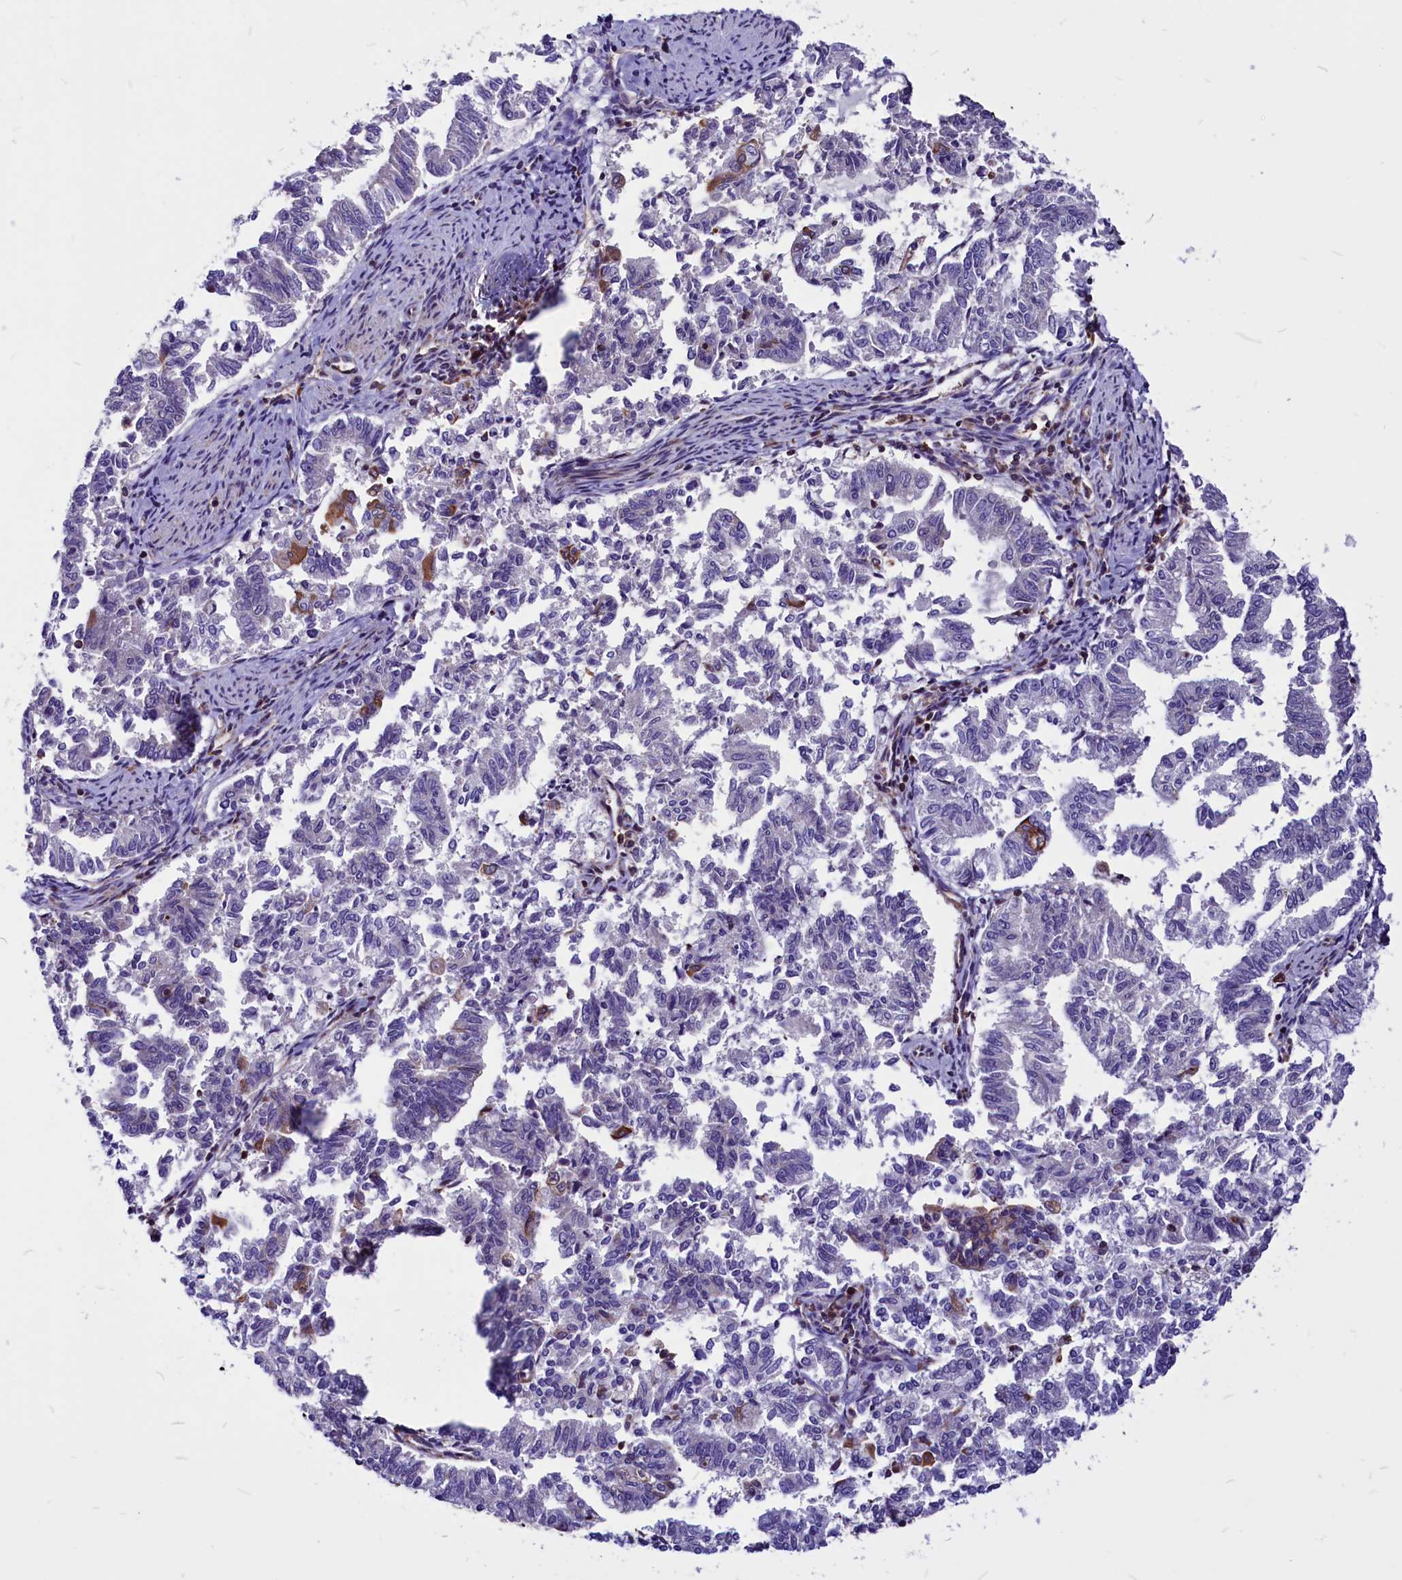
{"staining": {"intensity": "weak", "quantity": "<25%", "location": "cytoplasmic/membranous"}, "tissue": "endometrial cancer", "cell_type": "Tumor cells", "image_type": "cancer", "snomed": [{"axis": "morphology", "description": "Adenocarcinoma, NOS"}, {"axis": "topography", "description": "Endometrium"}], "caption": "The image shows no significant staining in tumor cells of endometrial adenocarcinoma.", "gene": "EIF3G", "patient": {"sex": "female", "age": 79}}